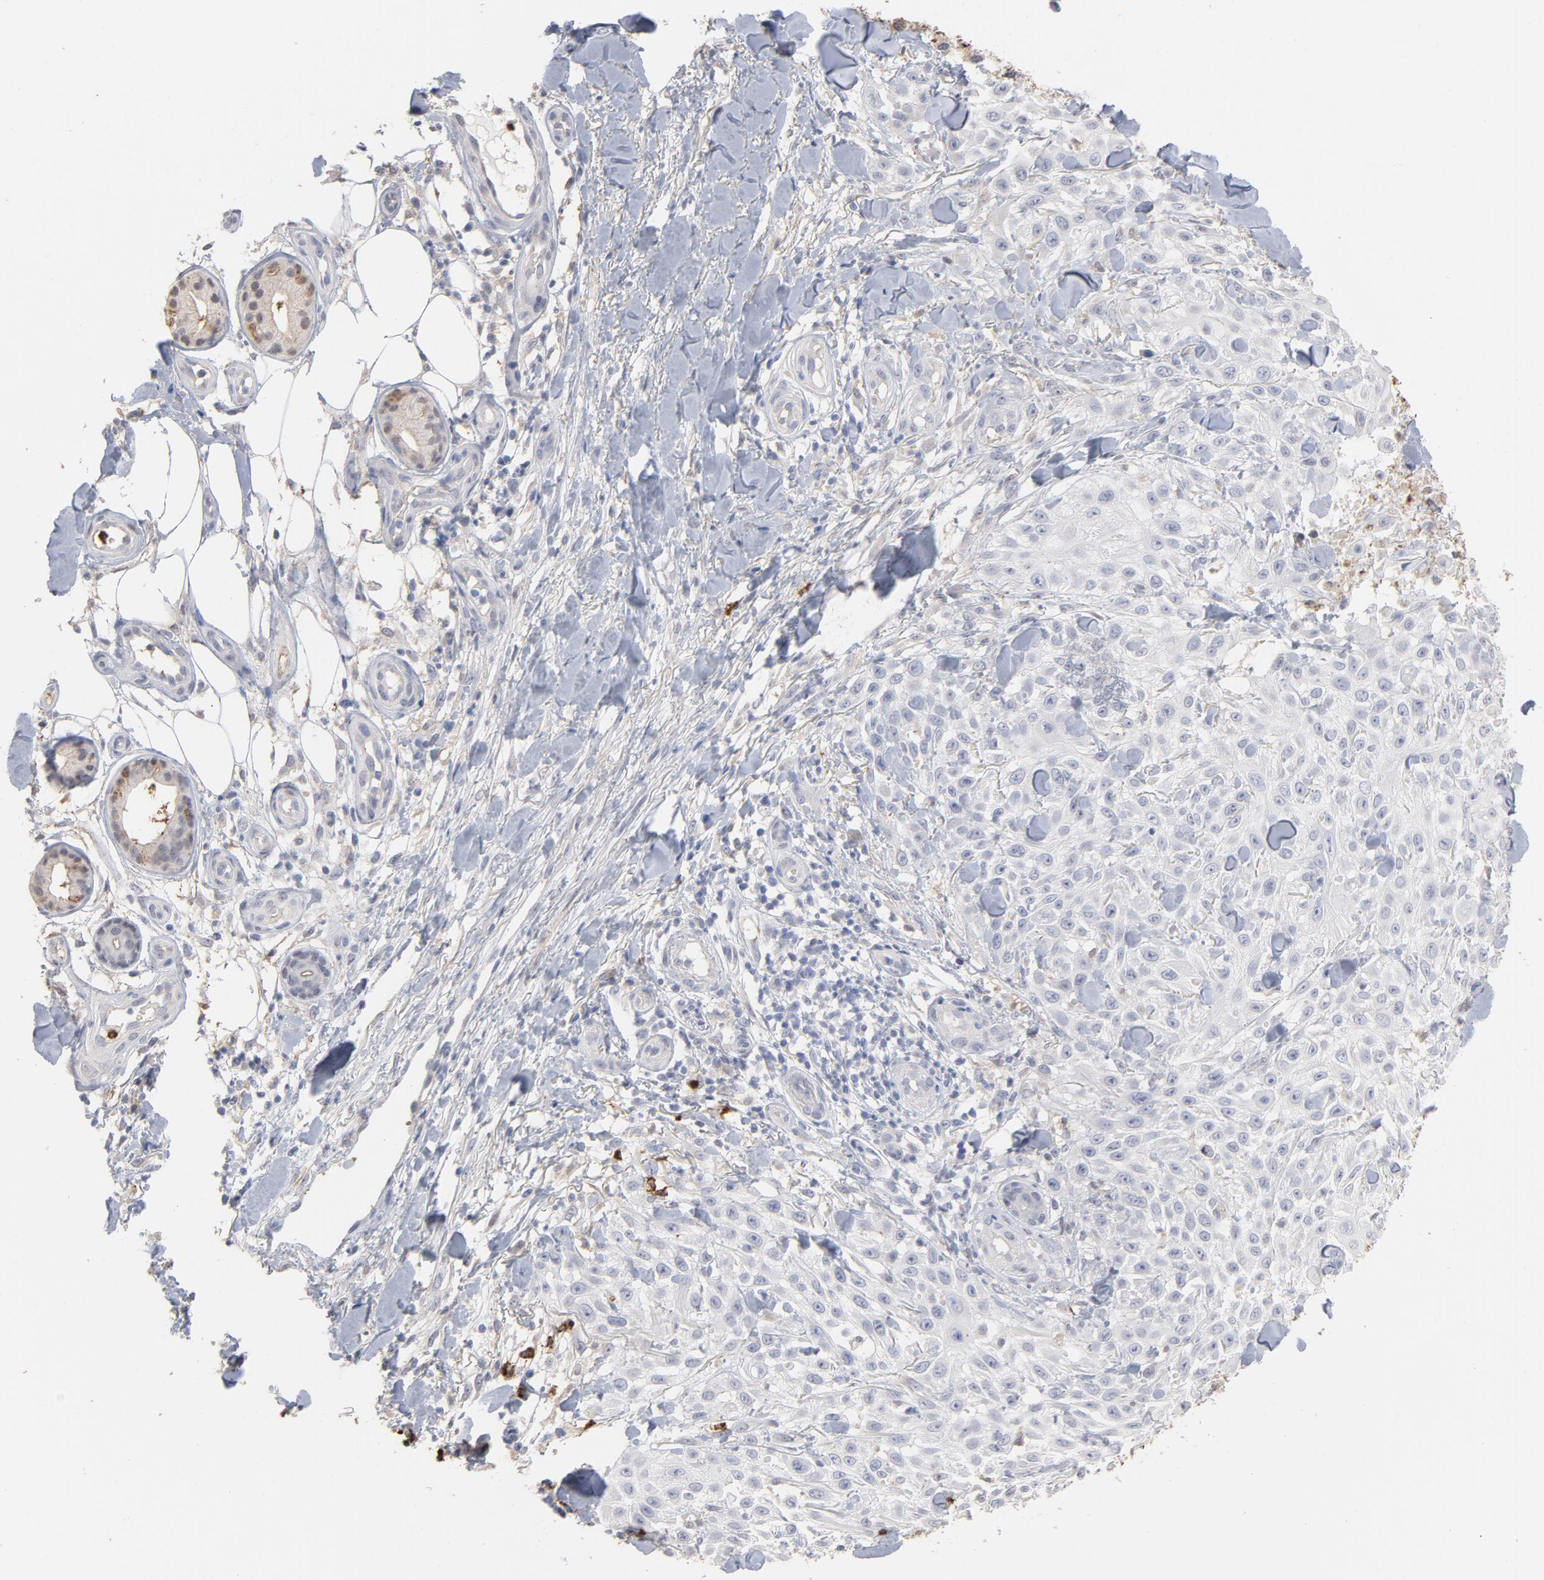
{"staining": {"intensity": "negative", "quantity": "none", "location": "none"}, "tissue": "skin cancer", "cell_type": "Tumor cells", "image_type": "cancer", "snomed": [{"axis": "morphology", "description": "Squamous cell carcinoma, NOS"}, {"axis": "topography", "description": "Skin"}], "caption": "High magnification brightfield microscopy of skin cancer (squamous cell carcinoma) stained with DAB (3,3'-diaminobenzidine) (brown) and counterstained with hematoxylin (blue): tumor cells show no significant staining.", "gene": "PNMA1", "patient": {"sex": "female", "age": 42}}